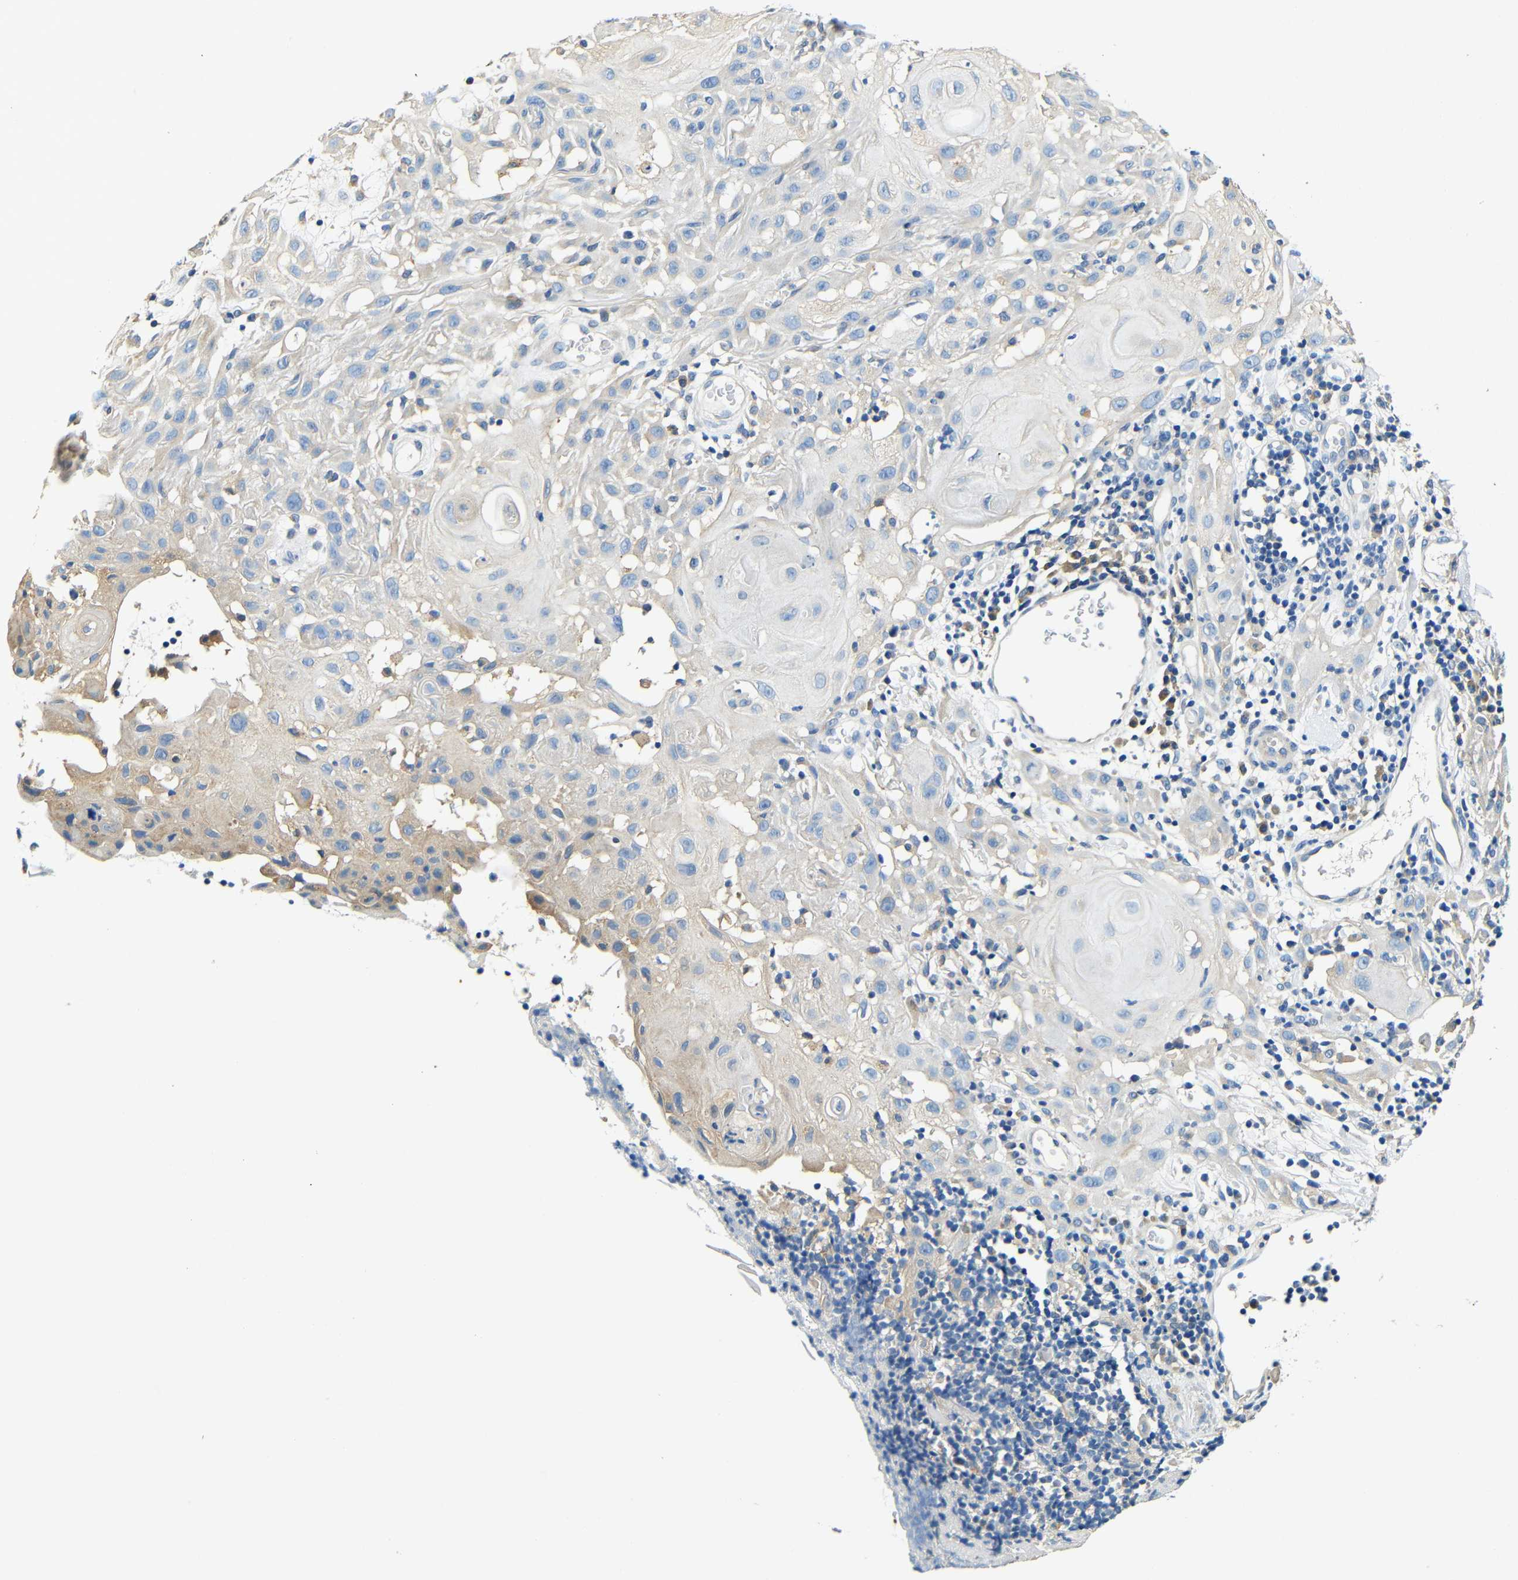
{"staining": {"intensity": "weak", "quantity": "<25%", "location": "cytoplasmic/membranous"}, "tissue": "skin cancer", "cell_type": "Tumor cells", "image_type": "cancer", "snomed": [{"axis": "morphology", "description": "Squamous cell carcinoma, NOS"}, {"axis": "topography", "description": "Skin"}], "caption": "IHC histopathology image of squamous cell carcinoma (skin) stained for a protein (brown), which shows no staining in tumor cells.", "gene": "FMO5", "patient": {"sex": "male", "age": 24}}